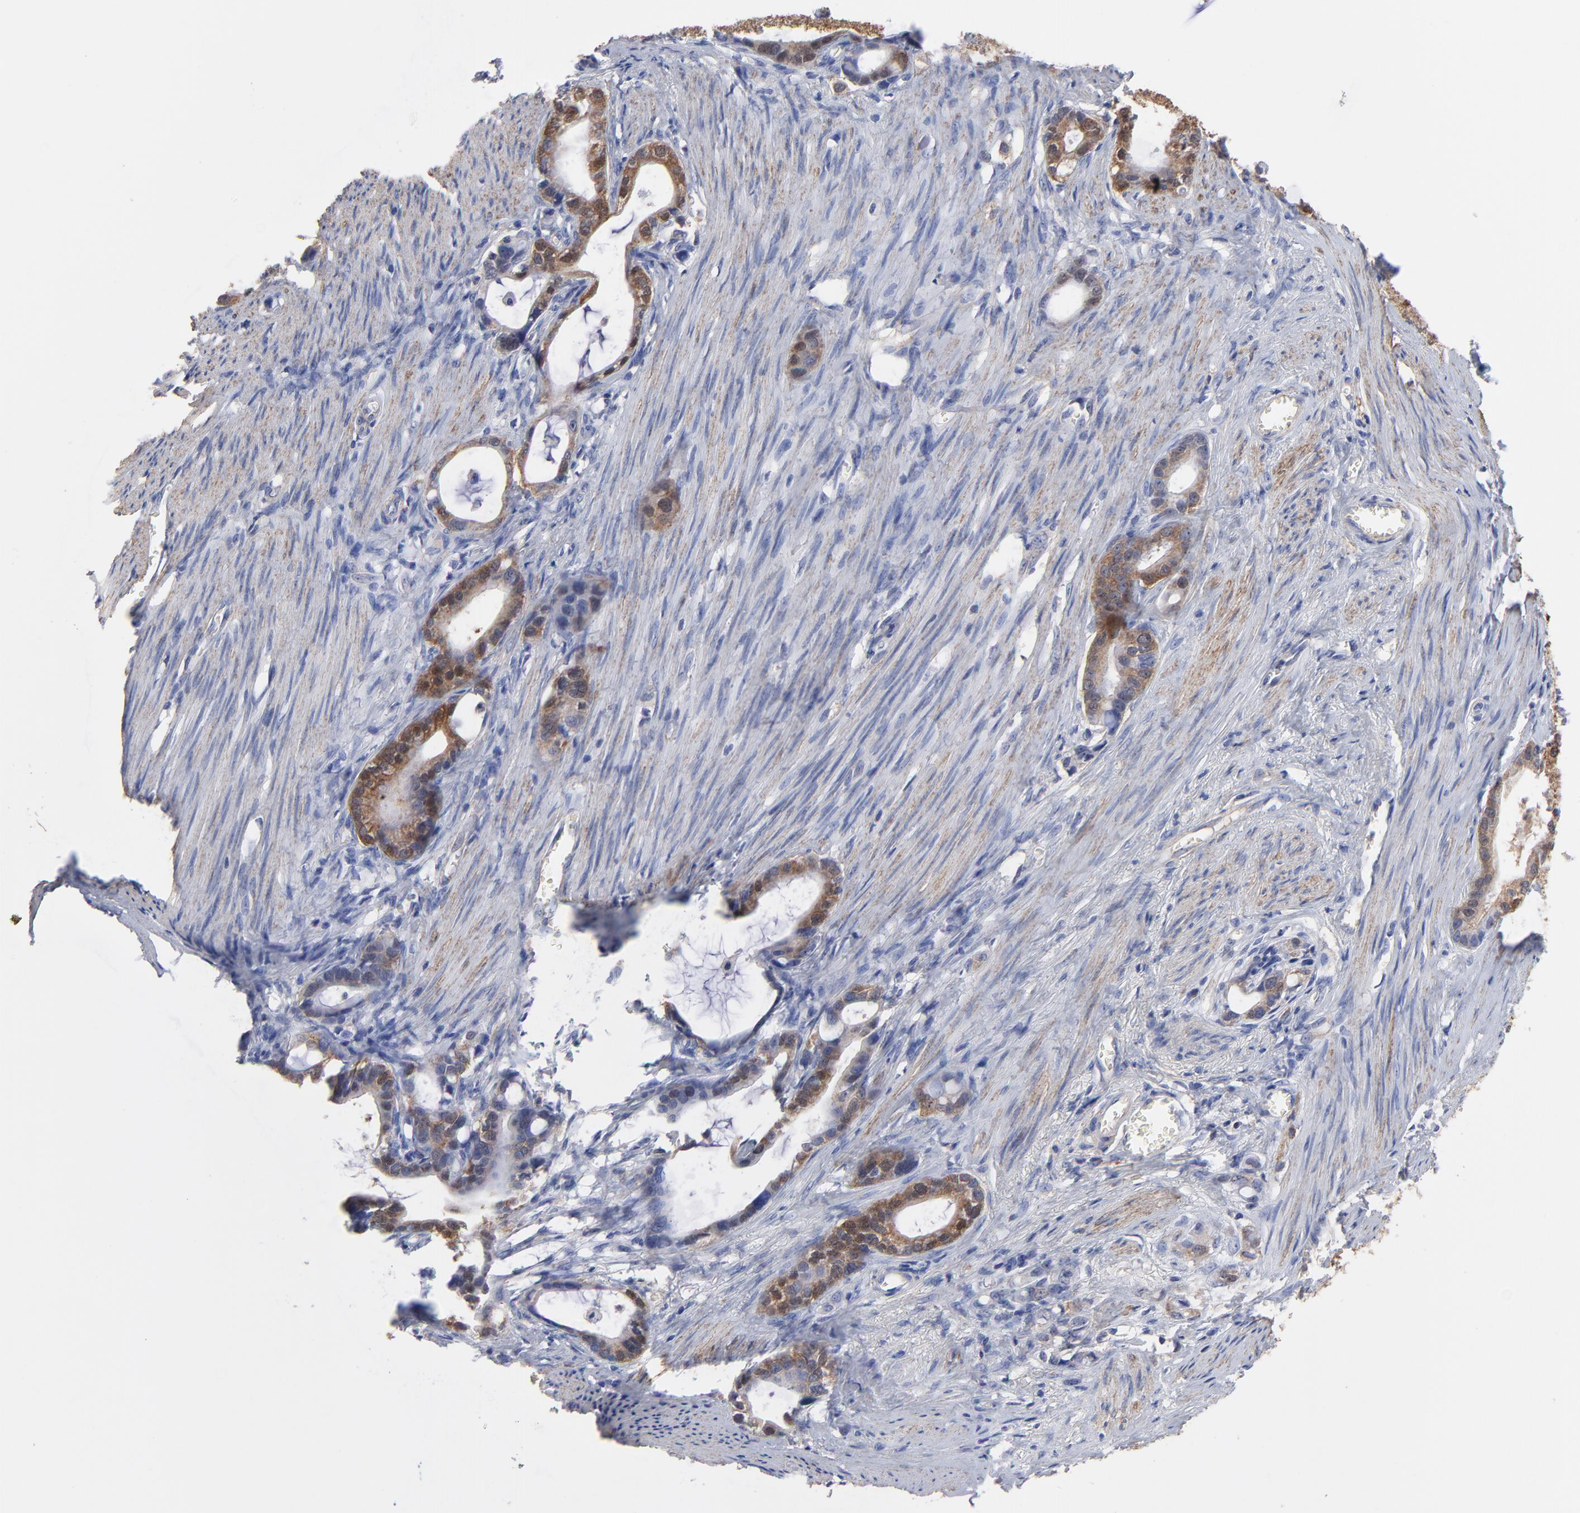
{"staining": {"intensity": "moderate", "quantity": ">75%", "location": "cytoplasmic/membranous"}, "tissue": "stomach cancer", "cell_type": "Tumor cells", "image_type": "cancer", "snomed": [{"axis": "morphology", "description": "Adenocarcinoma, NOS"}, {"axis": "topography", "description": "Stomach"}], "caption": "Immunohistochemistry (IHC) staining of stomach adenocarcinoma, which displays medium levels of moderate cytoplasmic/membranous positivity in about >75% of tumor cells indicating moderate cytoplasmic/membranous protein staining. The staining was performed using DAB (brown) for protein detection and nuclei were counterstained in hematoxylin (blue).", "gene": "ASL", "patient": {"sex": "female", "age": 75}}